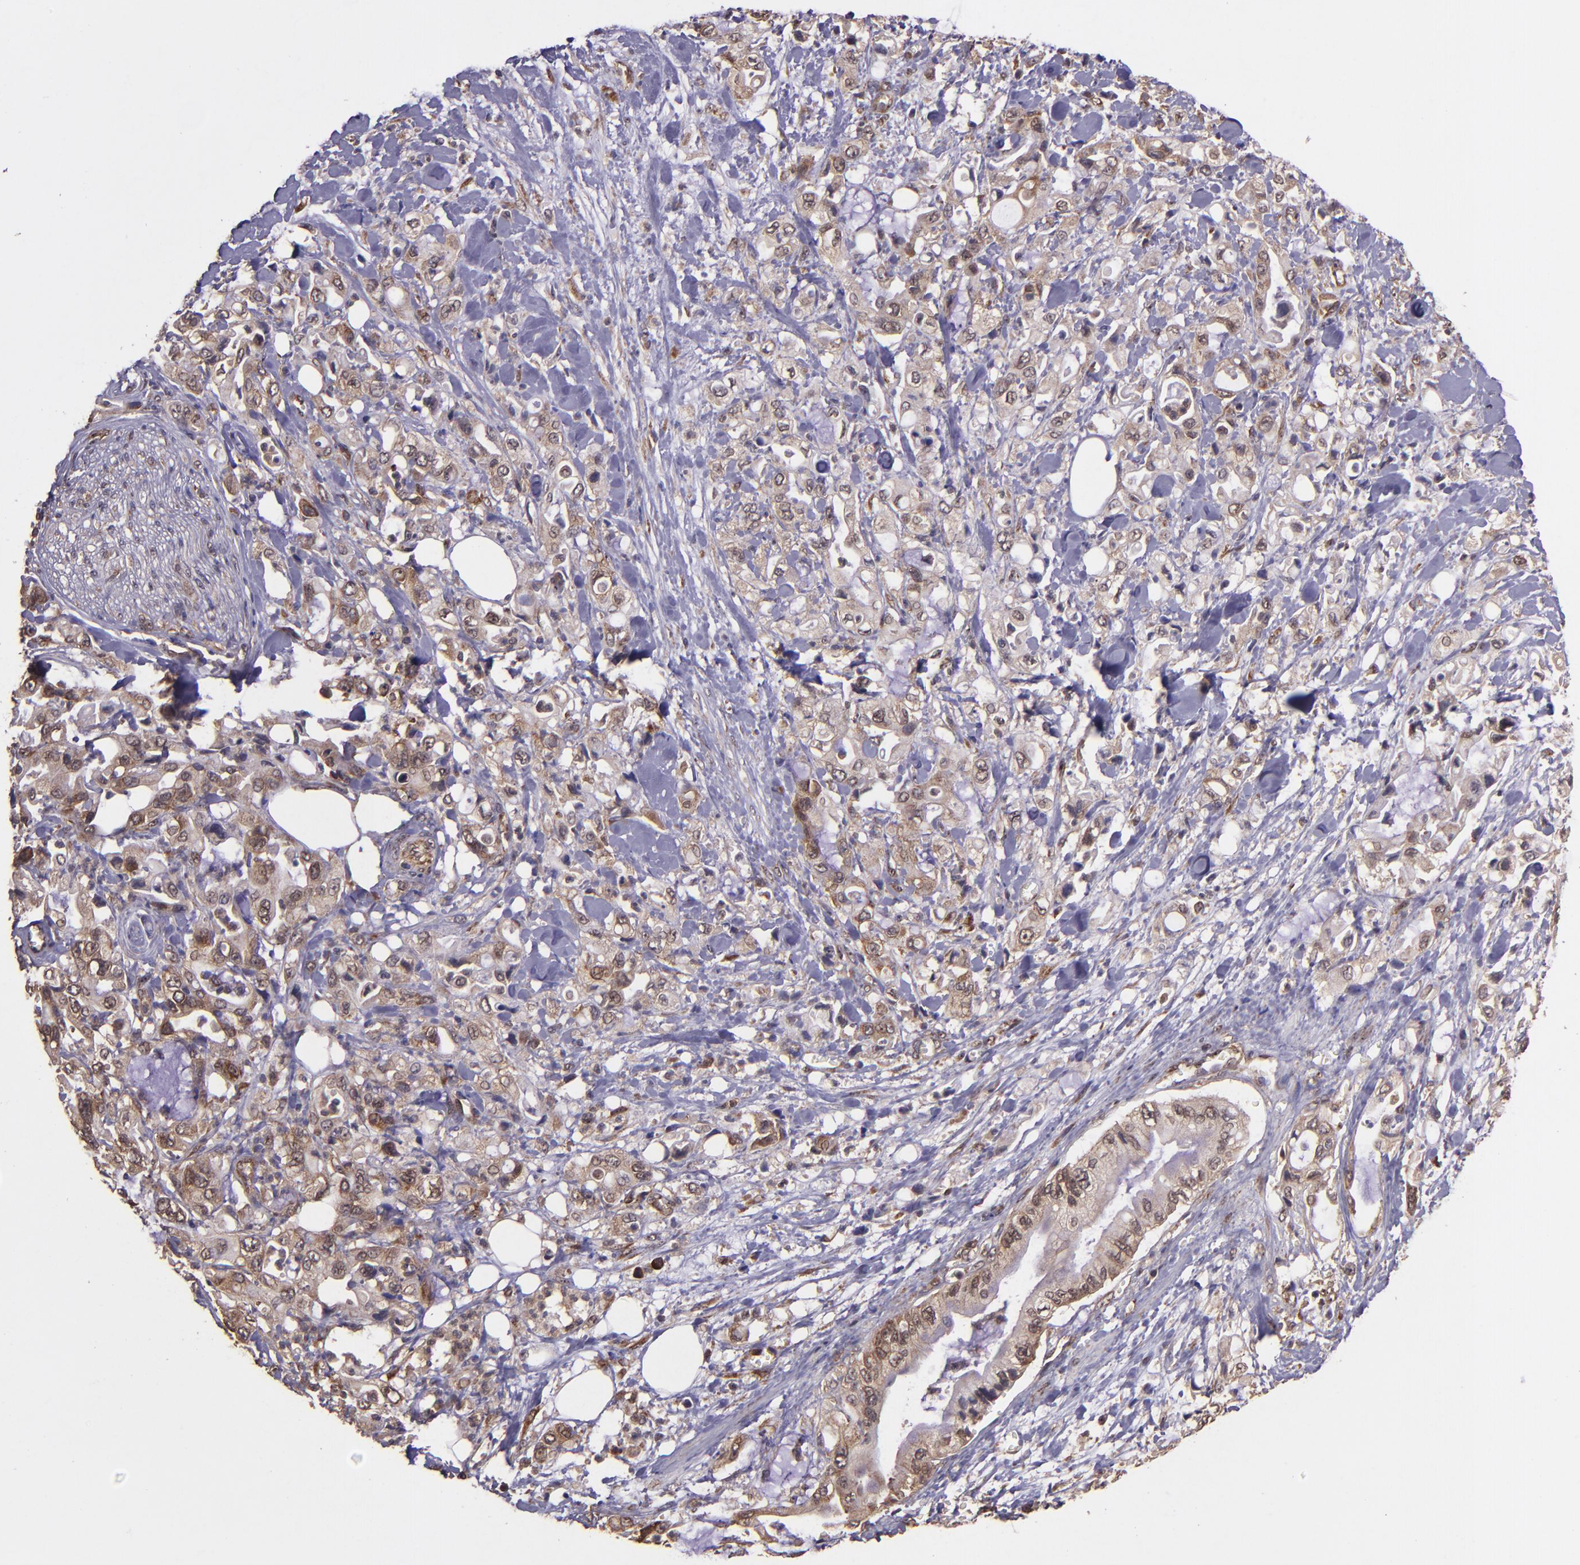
{"staining": {"intensity": "strong", "quantity": ">75%", "location": "cytoplasmic/membranous"}, "tissue": "pancreatic cancer", "cell_type": "Tumor cells", "image_type": "cancer", "snomed": [{"axis": "morphology", "description": "Adenocarcinoma, NOS"}, {"axis": "topography", "description": "Pancreas"}], "caption": "Human adenocarcinoma (pancreatic) stained with a protein marker exhibits strong staining in tumor cells.", "gene": "USP51", "patient": {"sex": "male", "age": 70}}